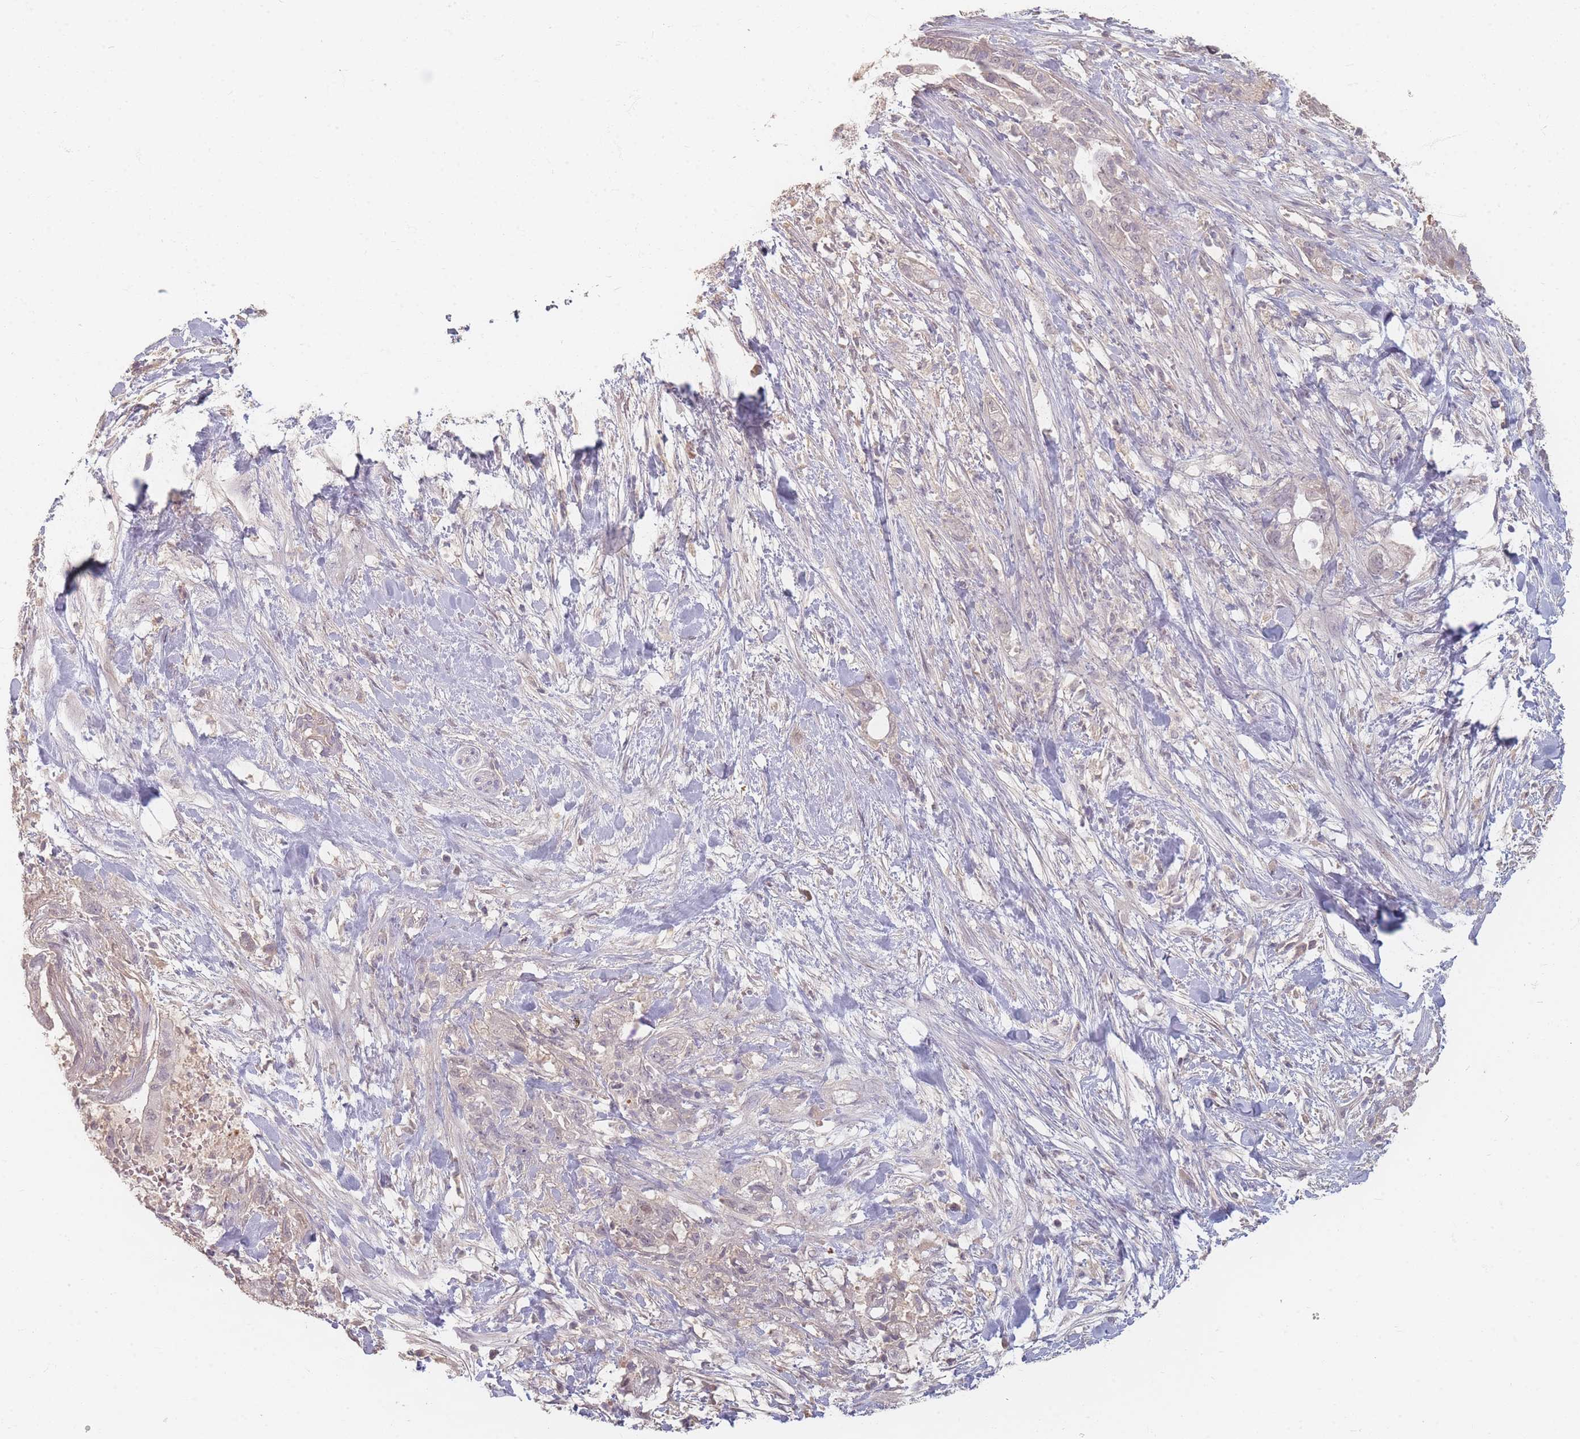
{"staining": {"intensity": "weak", "quantity": ">75%", "location": "cytoplasmic/membranous"}, "tissue": "pancreatic cancer", "cell_type": "Tumor cells", "image_type": "cancer", "snomed": [{"axis": "morphology", "description": "Adenocarcinoma, NOS"}, {"axis": "topography", "description": "Pancreas"}], "caption": "Weak cytoplasmic/membranous protein expression is appreciated in about >75% of tumor cells in pancreatic cancer.", "gene": "RFTN1", "patient": {"sex": "male", "age": 44}}